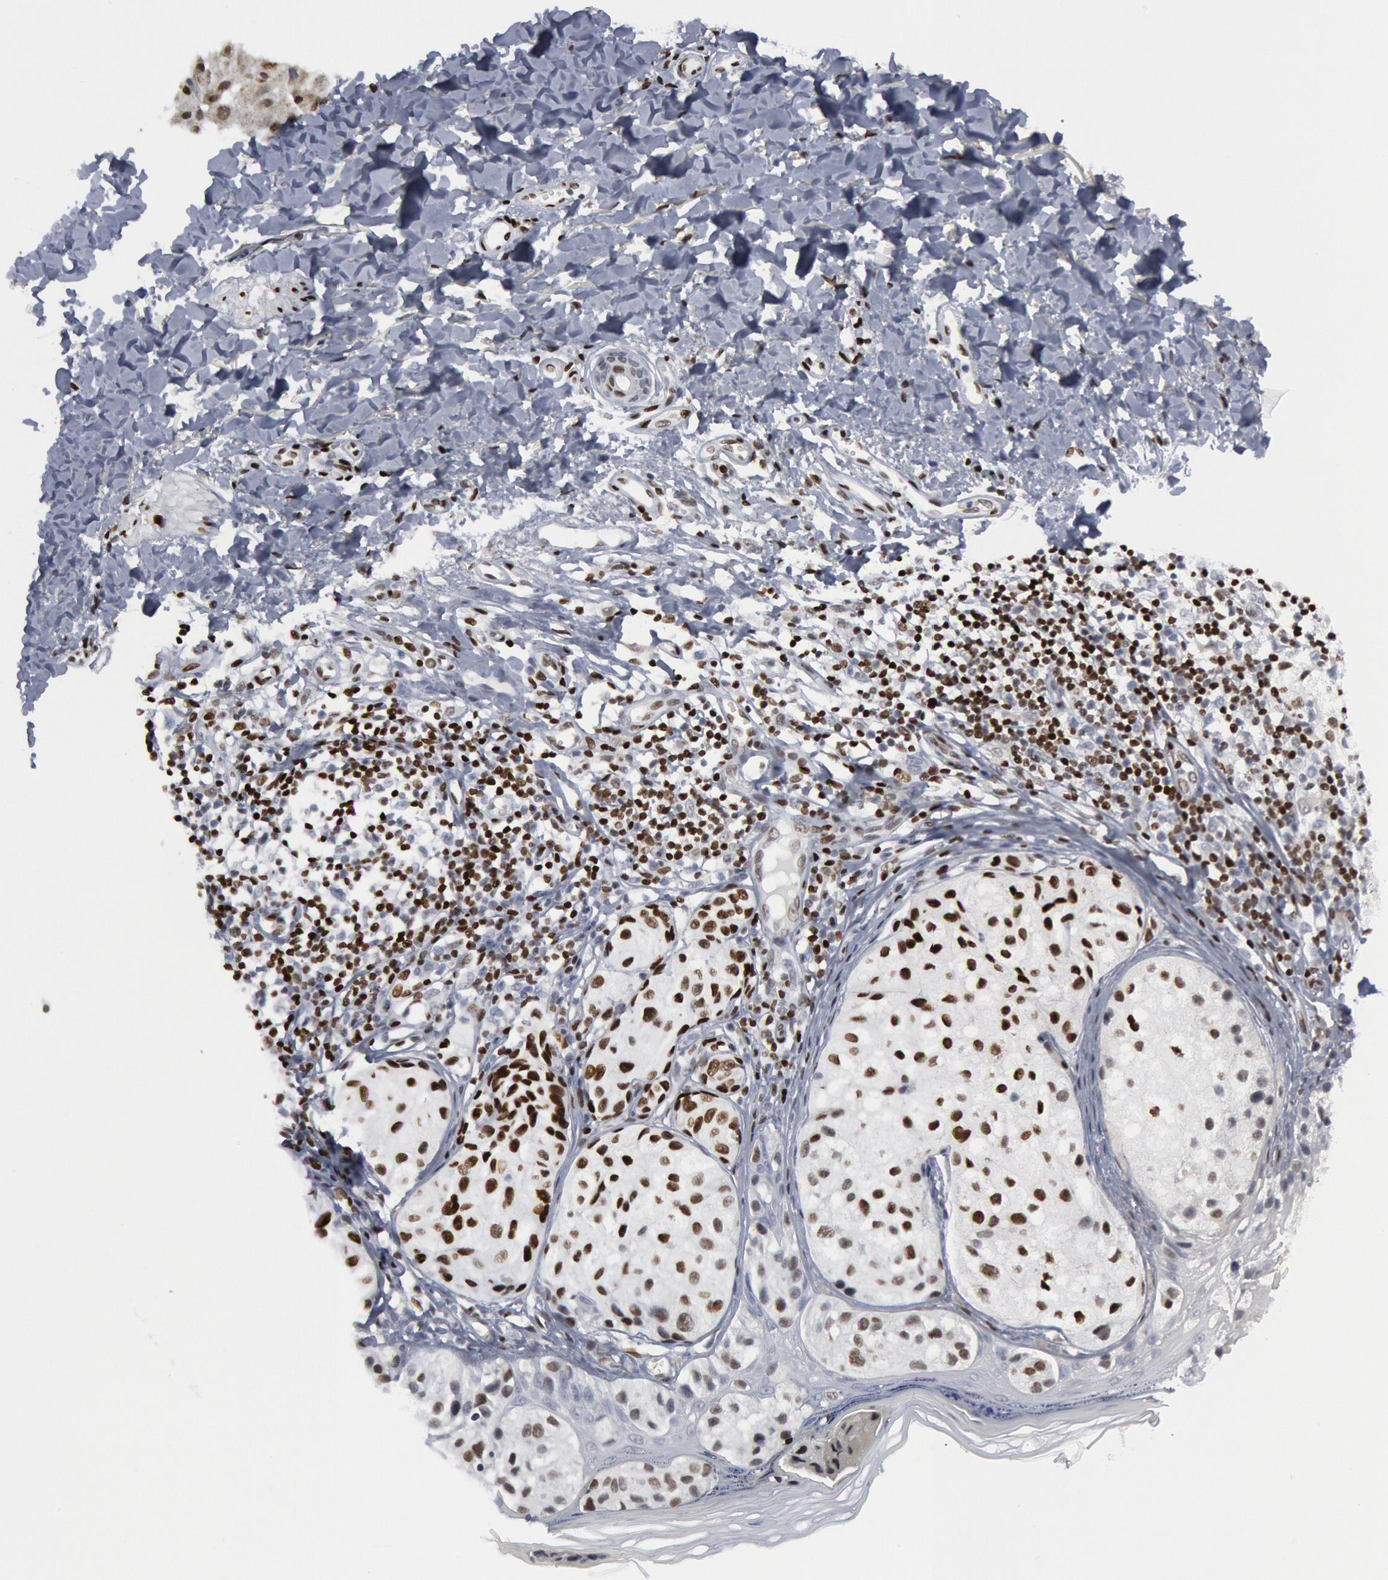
{"staining": {"intensity": "weak", "quantity": ">75%", "location": "nuclear"}, "tissue": "melanoma", "cell_type": "Tumor cells", "image_type": "cancer", "snomed": [{"axis": "morphology", "description": "Malignant melanoma, NOS"}, {"axis": "topography", "description": "Skin"}], "caption": "Melanoma stained with immunohistochemistry (IHC) displays weak nuclear staining in about >75% of tumor cells. The protein is shown in brown color, while the nuclei are stained blue.", "gene": "MECP2", "patient": {"sex": "male", "age": 23}}